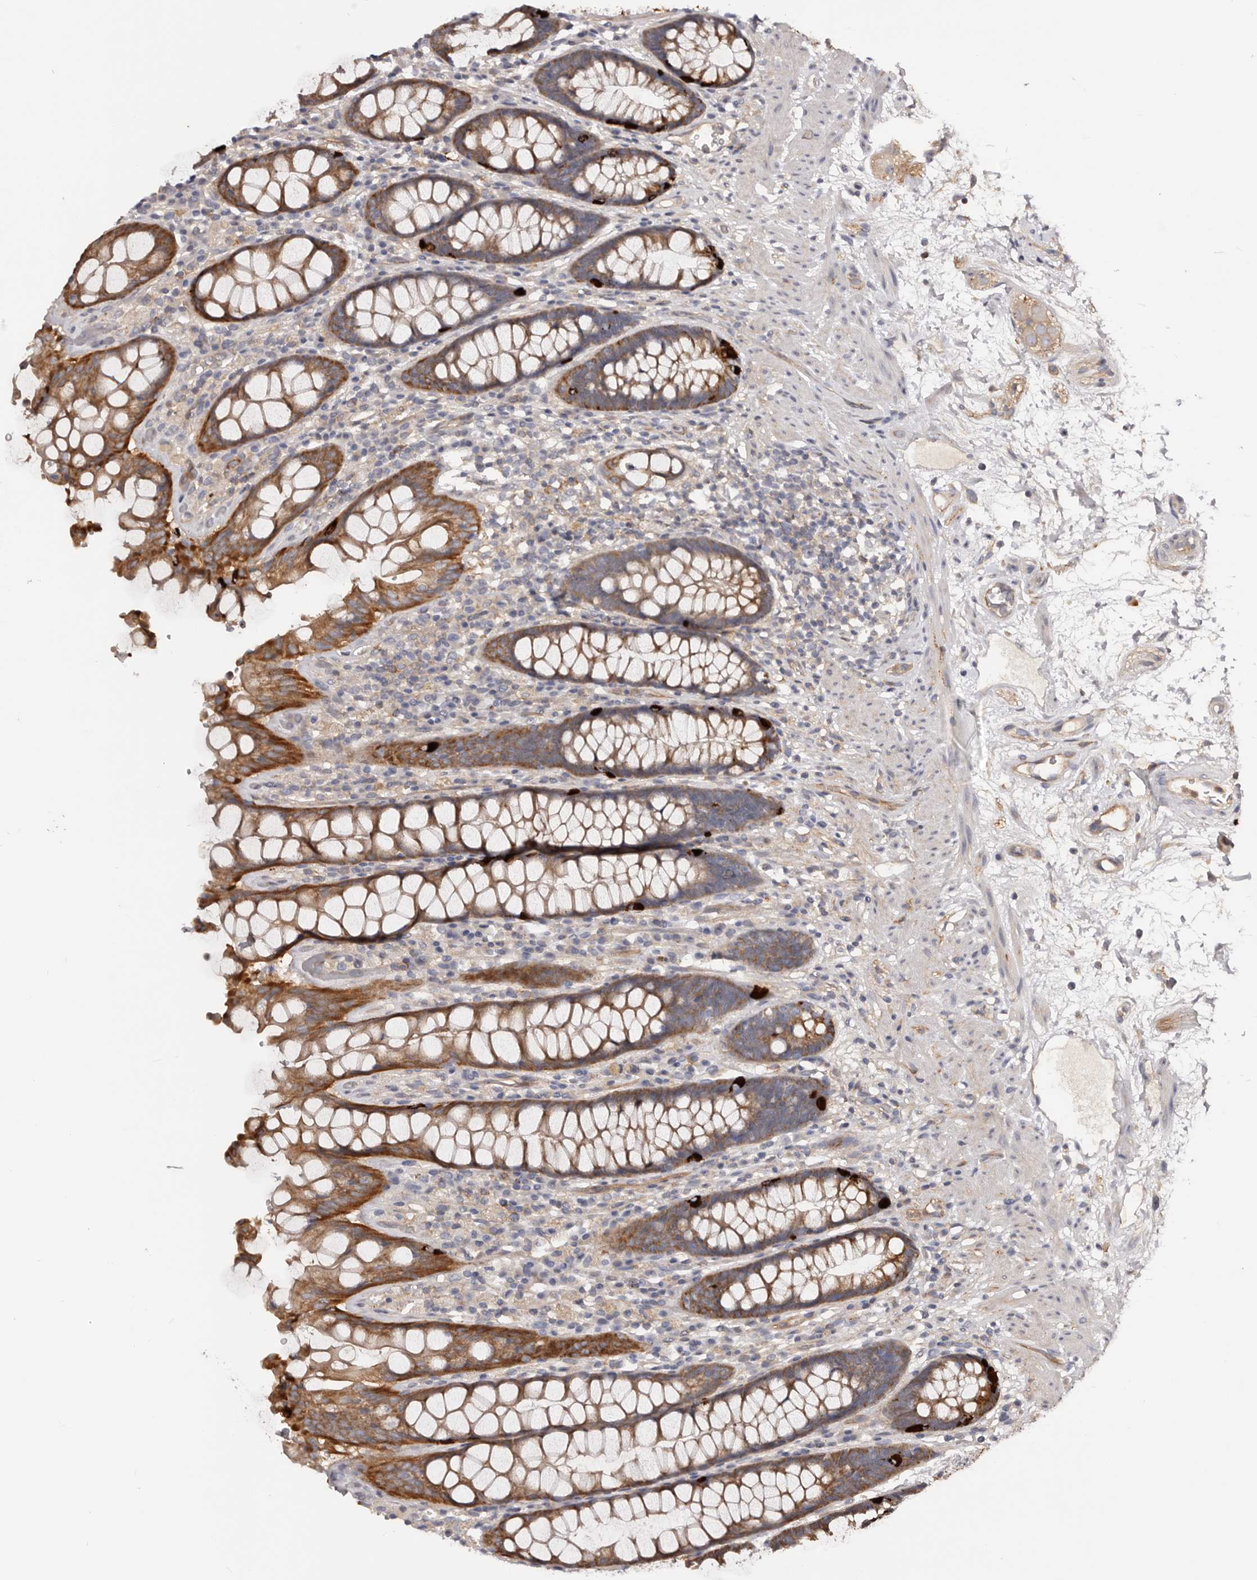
{"staining": {"intensity": "moderate", "quantity": ">75%", "location": "cytoplasmic/membranous"}, "tissue": "rectum", "cell_type": "Glandular cells", "image_type": "normal", "snomed": [{"axis": "morphology", "description": "Normal tissue, NOS"}, {"axis": "topography", "description": "Rectum"}], "caption": "Immunohistochemistry (IHC) image of benign rectum: human rectum stained using immunohistochemistry (IHC) reveals medium levels of moderate protein expression localized specifically in the cytoplasmic/membranous of glandular cells, appearing as a cytoplasmic/membranous brown color.", "gene": "DMRT2", "patient": {"sex": "male", "age": 64}}